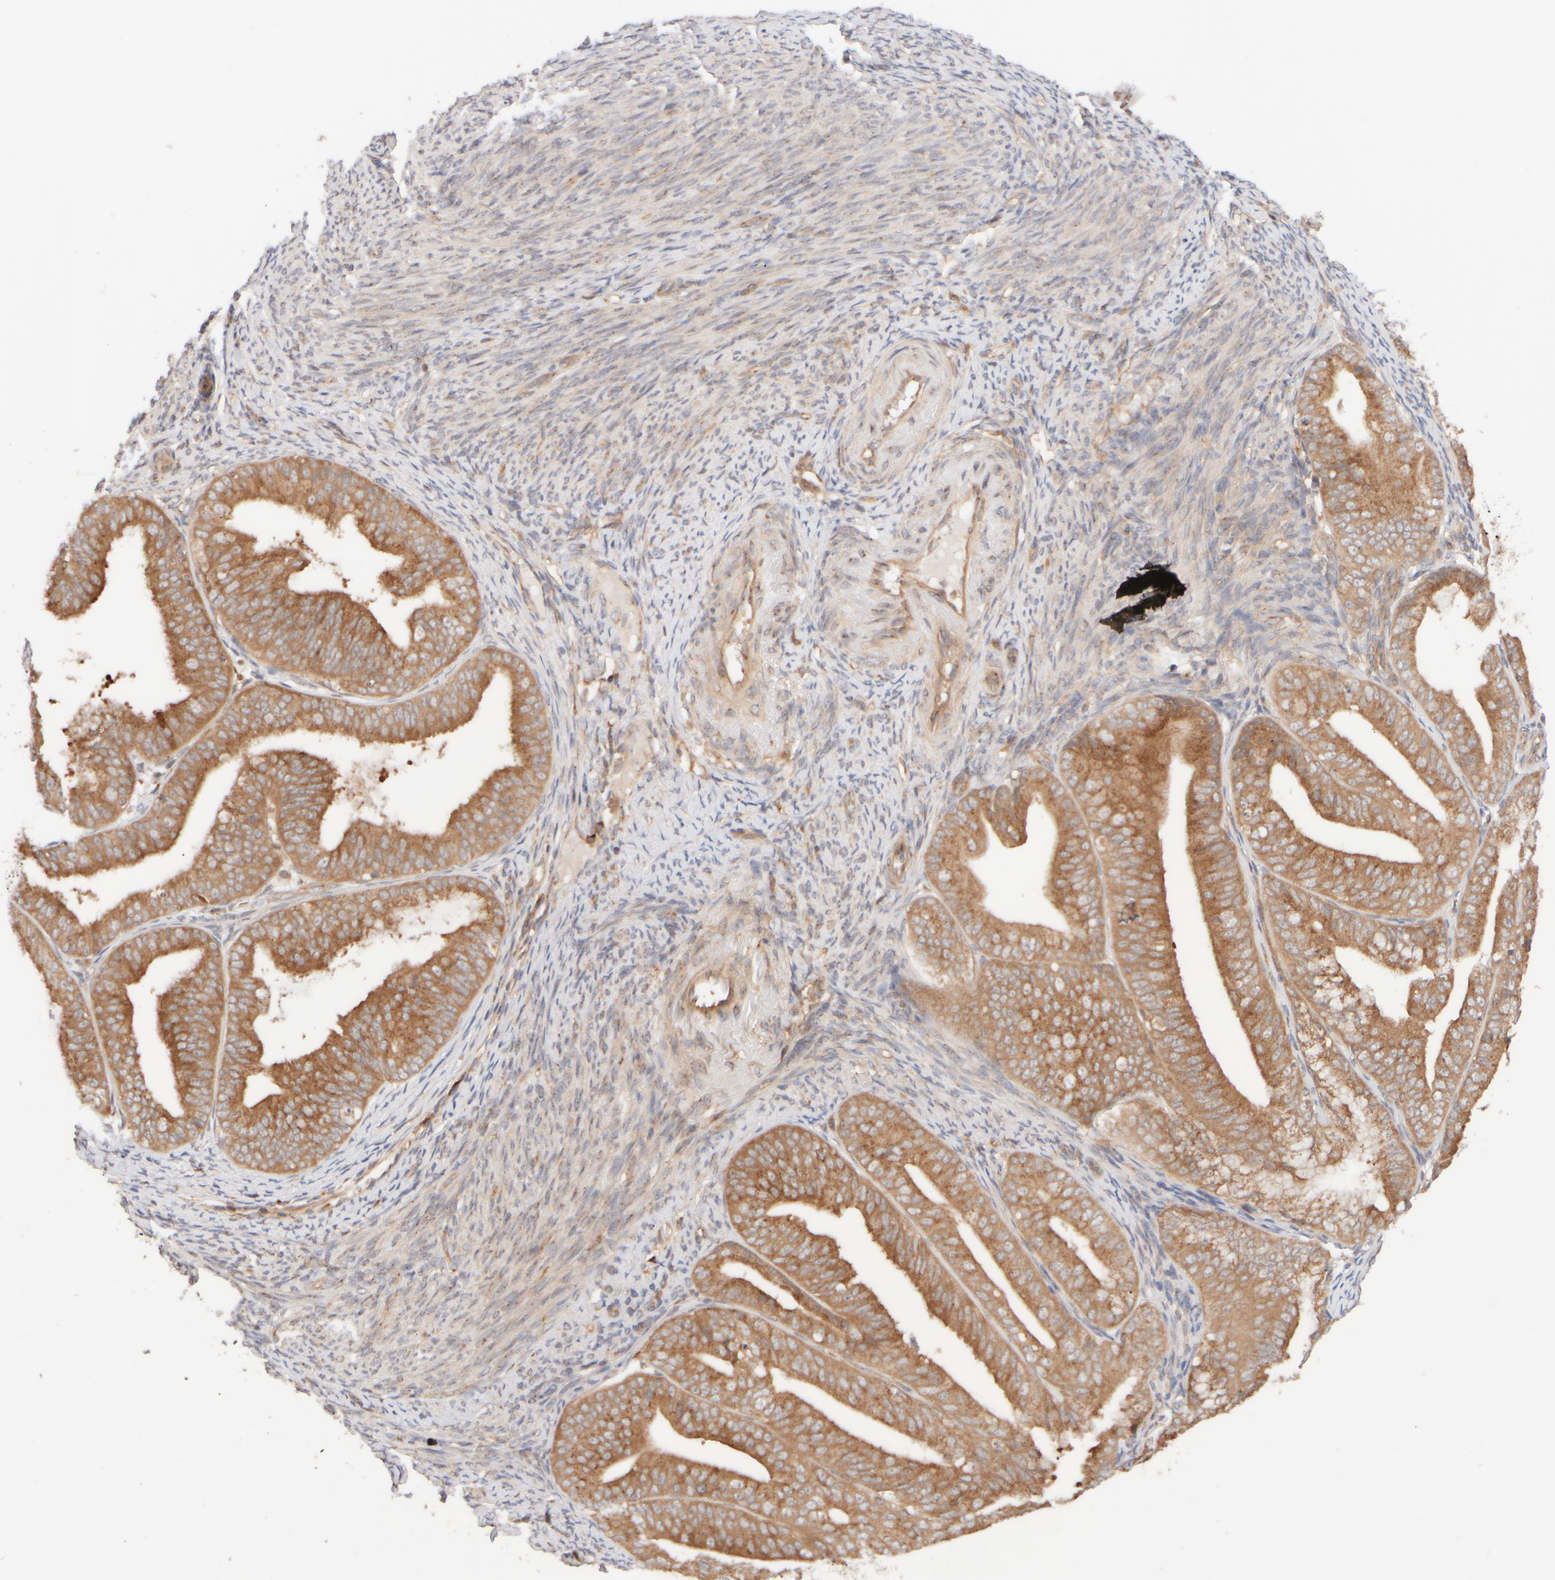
{"staining": {"intensity": "moderate", "quantity": ">75%", "location": "cytoplasmic/membranous"}, "tissue": "endometrial cancer", "cell_type": "Tumor cells", "image_type": "cancer", "snomed": [{"axis": "morphology", "description": "Adenocarcinoma, NOS"}, {"axis": "topography", "description": "Endometrium"}], "caption": "DAB immunohistochemical staining of human endometrial adenocarcinoma exhibits moderate cytoplasmic/membranous protein staining in approximately >75% of tumor cells. (DAB = brown stain, brightfield microscopy at high magnification).", "gene": "RABEP1", "patient": {"sex": "female", "age": 63}}